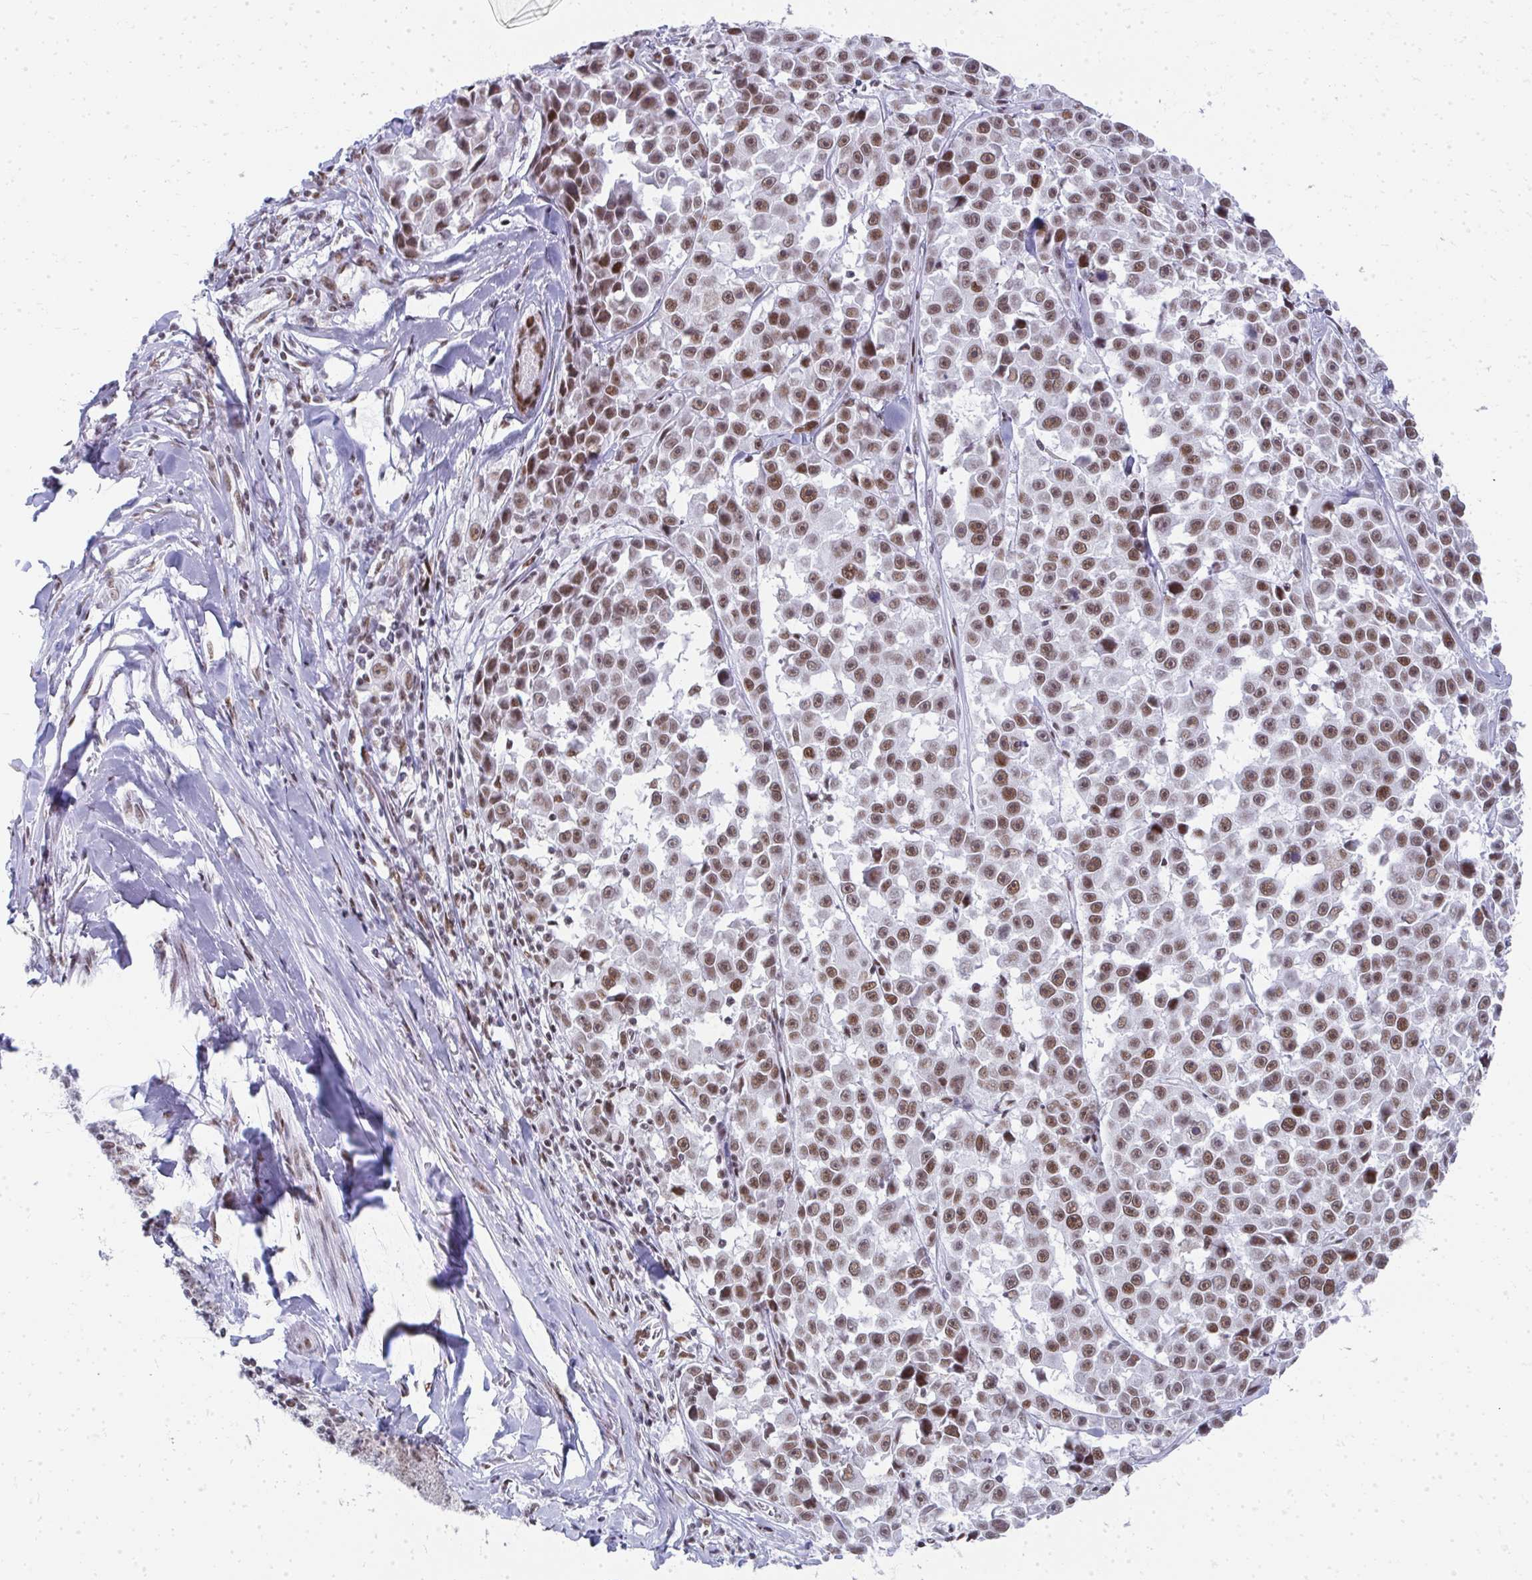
{"staining": {"intensity": "moderate", "quantity": ">75%", "location": "nuclear"}, "tissue": "melanoma", "cell_type": "Tumor cells", "image_type": "cancer", "snomed": [{"axis": "morphology", "description": "Malignant melanoma, NOS"}, {"axis": "topography", "description": "Skin"}], "caption": "IHC (DAB (3,3'-diaminobenzidine)) staining of human malignant melanoma shows moderate nuclear protein positivity in approximately >75% of tumor cells.", "gene": "CREBBP", "patient": {"sex": "female", "age": 66}}